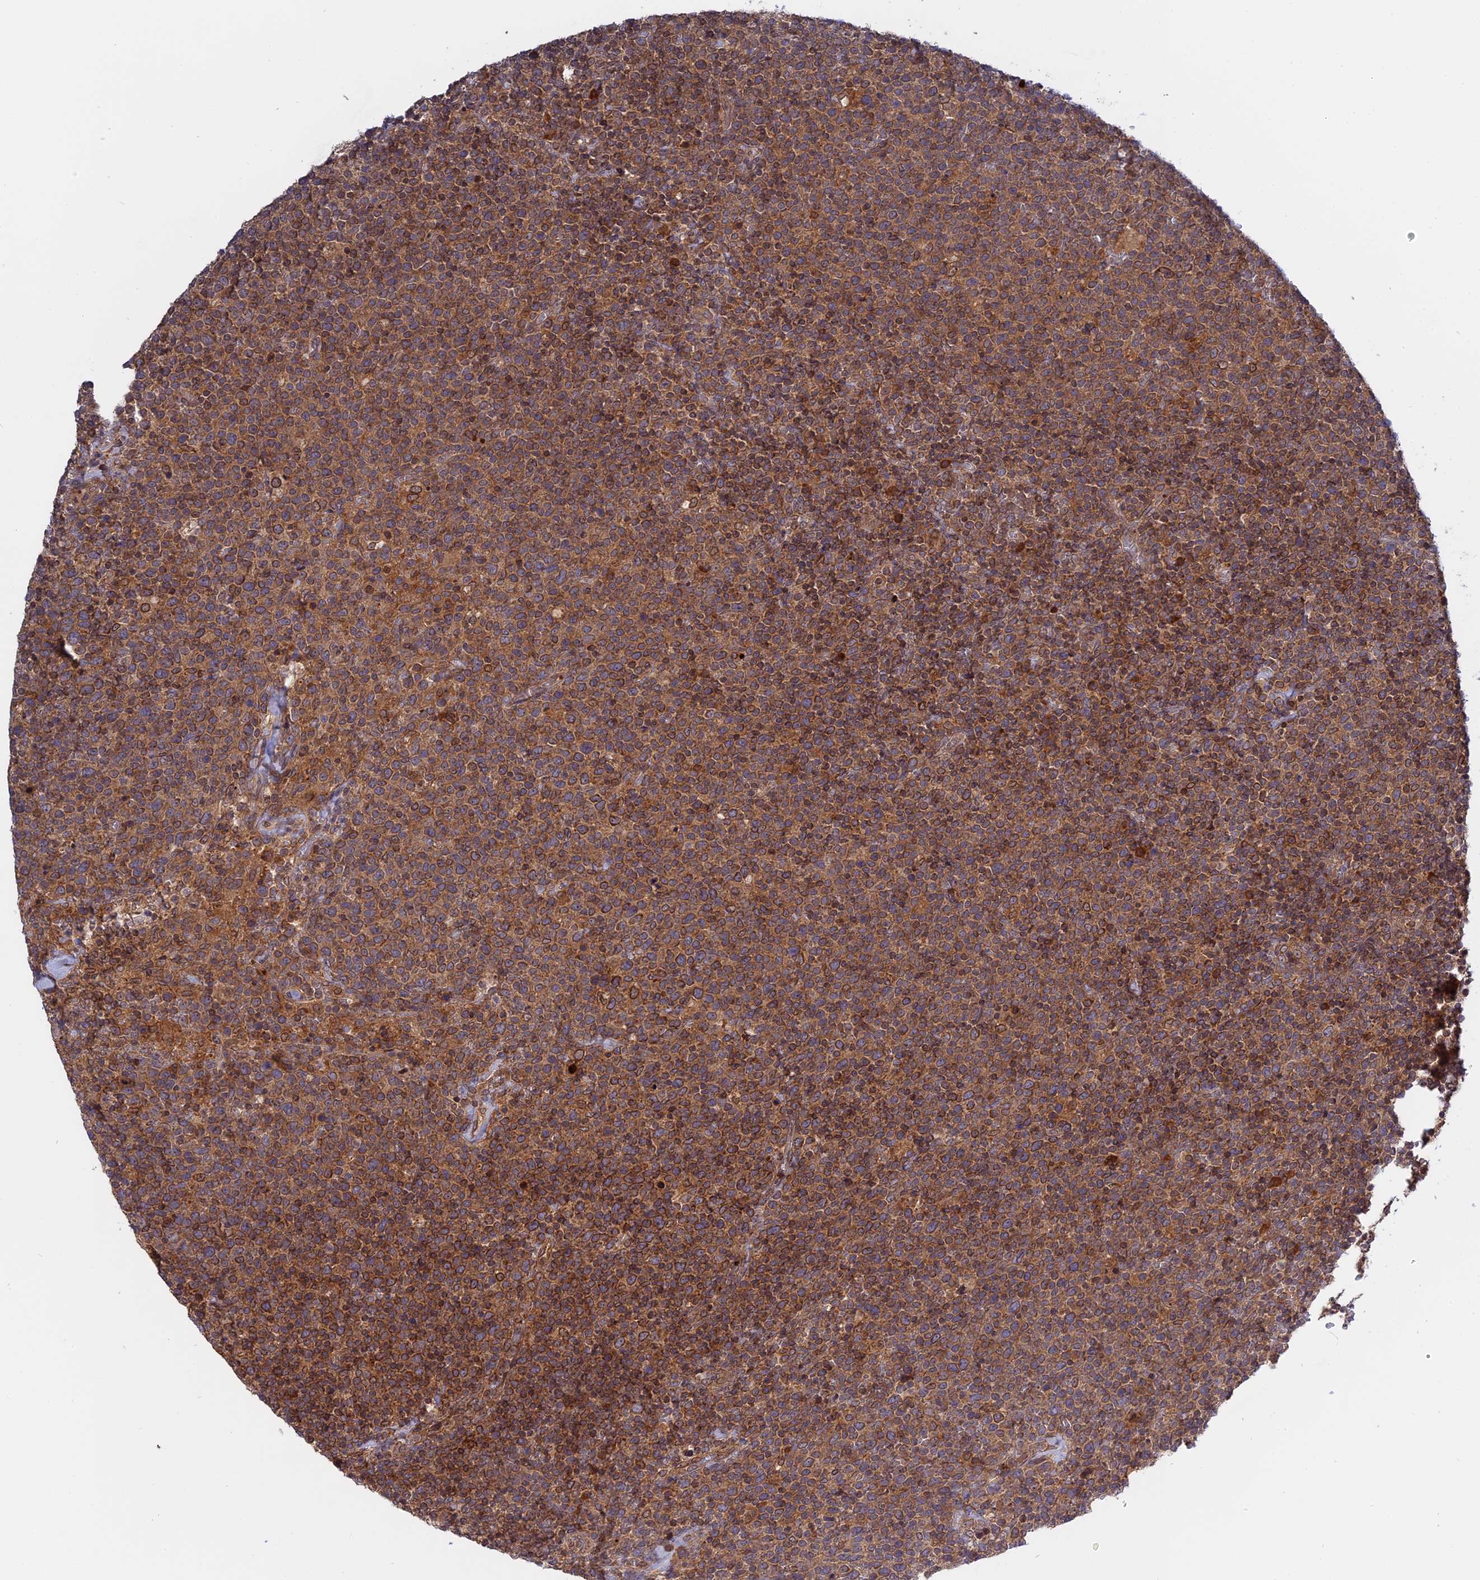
{"staining": {"intensity": "moderate", "quantity": ">75%", "location": "cytoplasmic/membranous"}, "tissue": "lymphoma", "cell_type": "Tumor cells", "image_type": "cancer", "snomed": [{"axis": "morphology", "description": "Malignant lymphoma, non-Hodgkin's type, High grade"}, {"axis": "topography", "description": "Lymph node"}], "caption": "This histopathology image shows lymphoma stained with IHC to label a protein in brown. The cytoplasmic/membranous of tumor cells show moderate positivity for the protein. Nuclei are counter-stained blue.", "gene": "IL21R", "patient": {"sex": "male", "age": 61}}